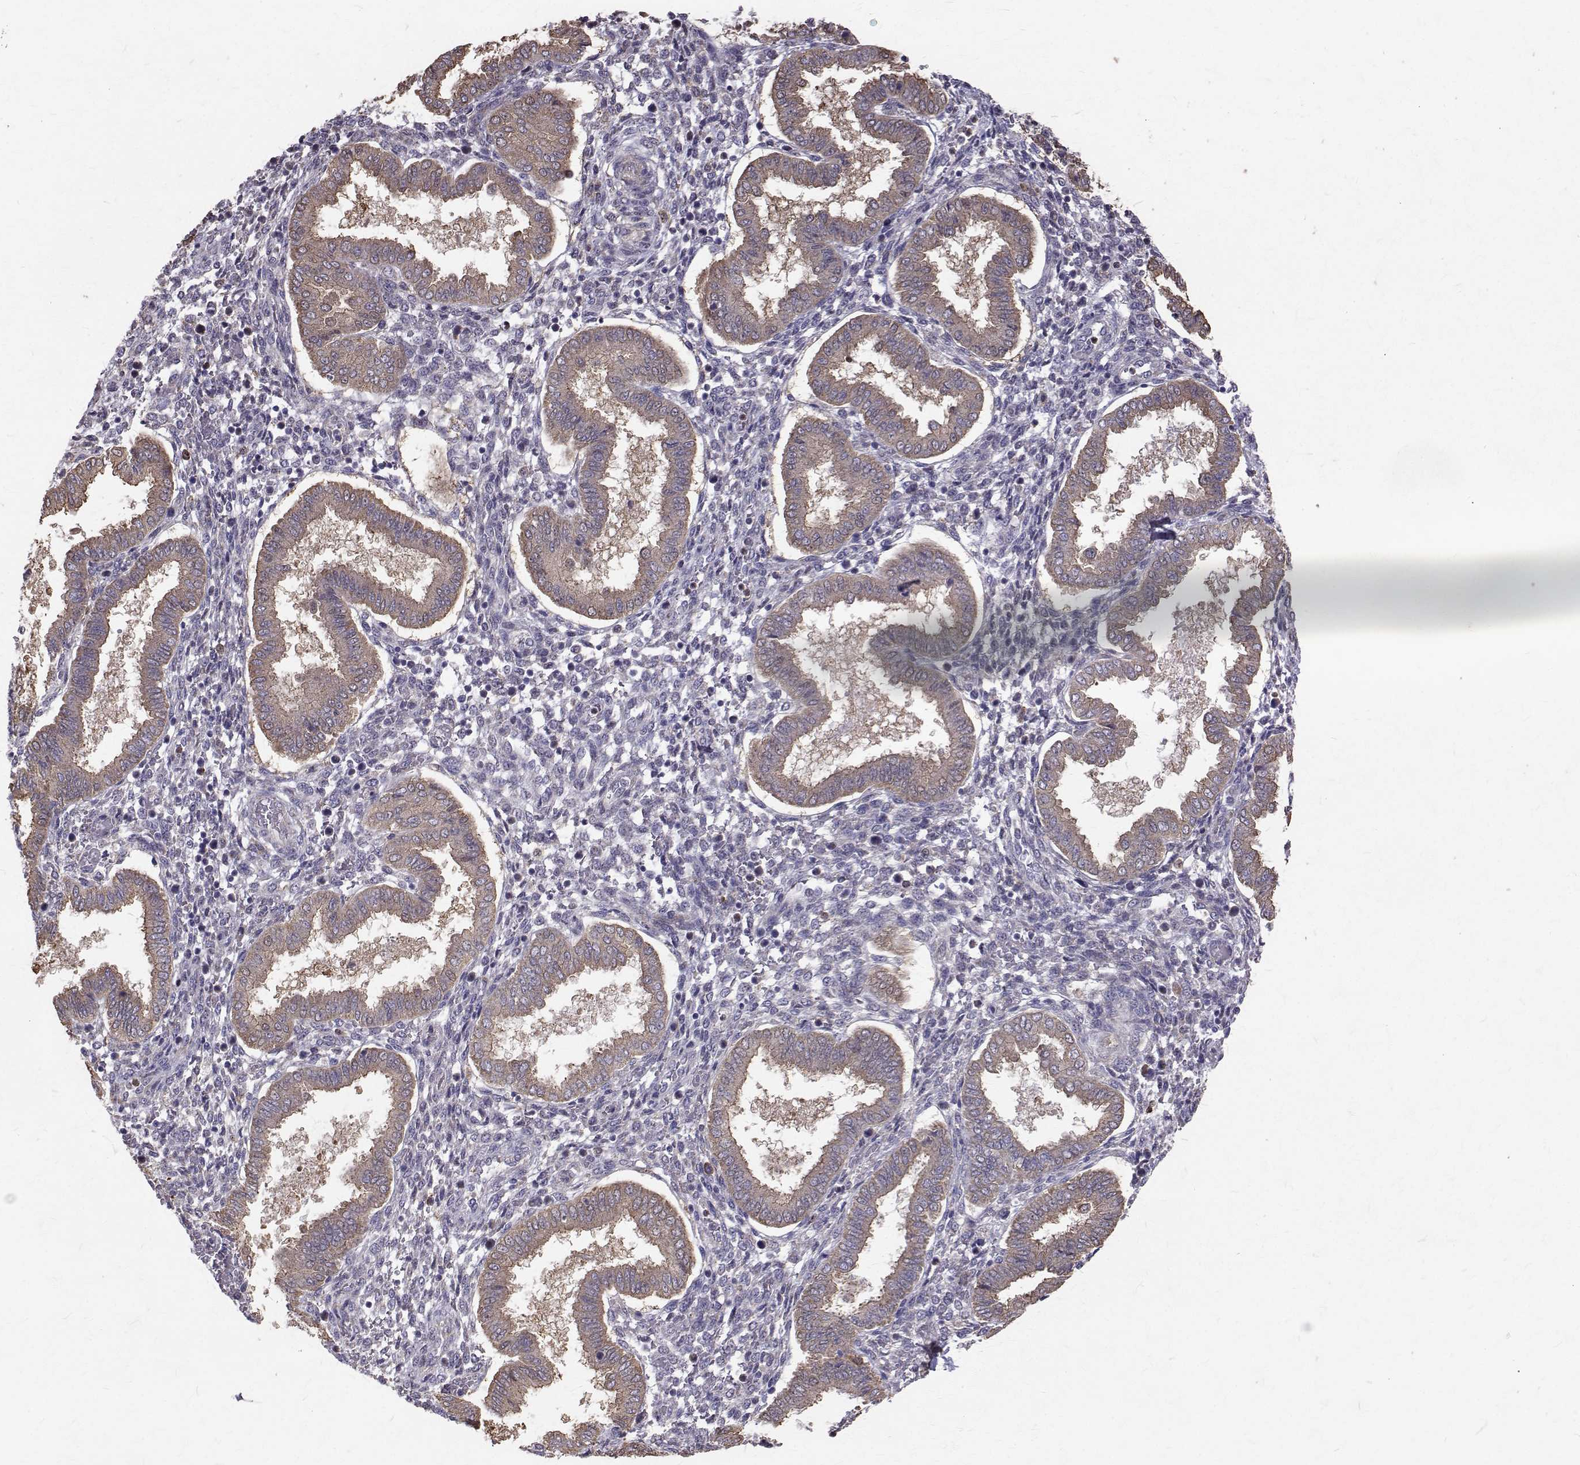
{"staining": {"intensity": "negative", "quantity": "none", "location": "none"}, "tissue": "endometrium", "cell_type": "Cells in endometrial stroma", "image_type": "normal", "snomed": [{"axis": "morphology", "description": "Normal tissue, NOS"}, {"axis": "topography", "description": "Endometrium"}], "caption": "Cells in endometrial stroma show no significant protein positivity in unremarkable endometrium. (DAB IHC, high magnification).", "gene": "CCDC89", "patient": {"sex": "female", "age": 24}}